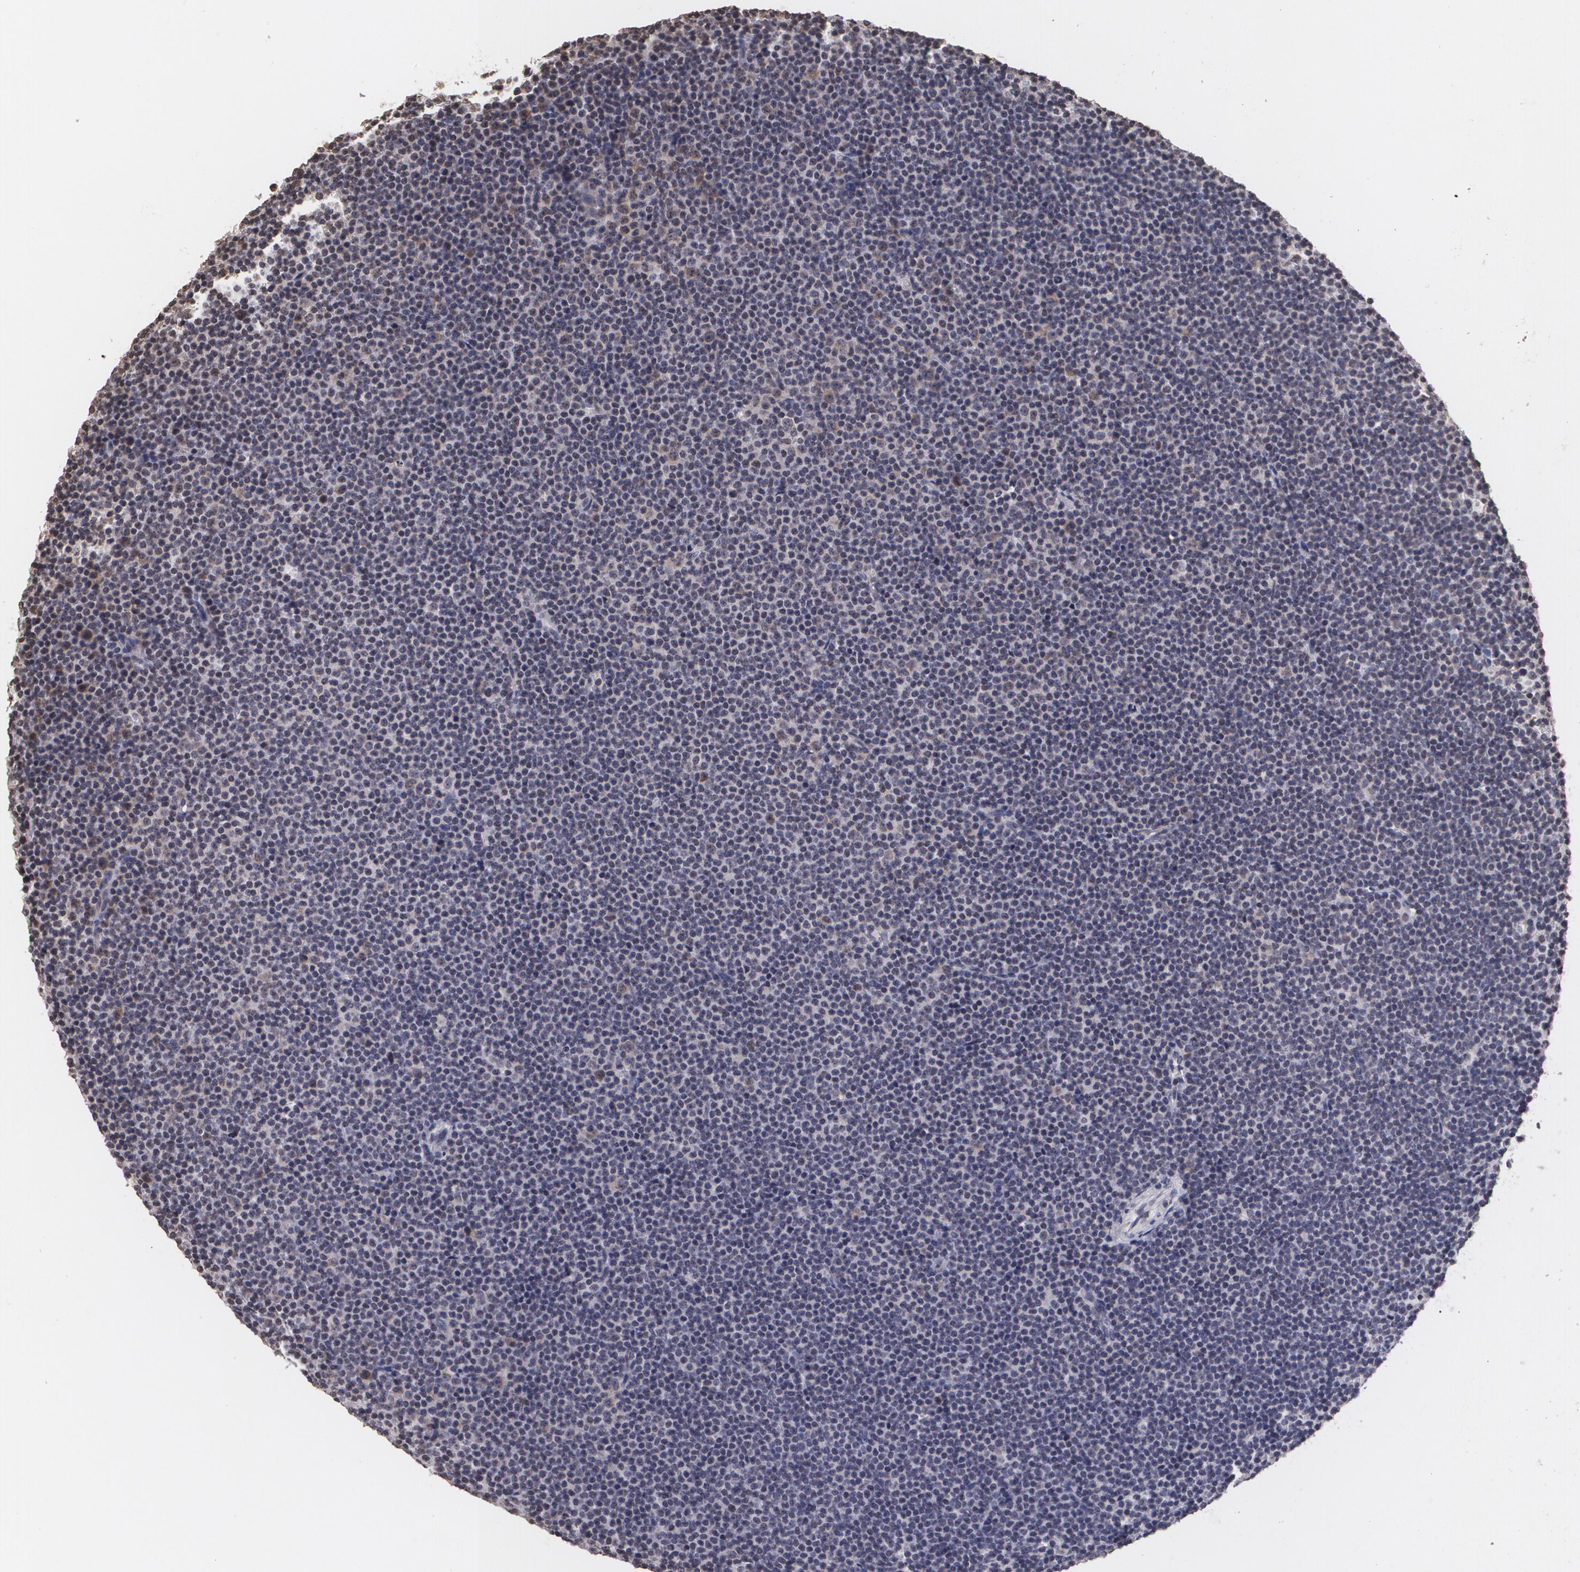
{"staining": {"intensity": "negative", "quantity": "none", "location": "none"}, "tissue": "lymphoma", "cell_type": "Tumor cells", "image_type": "cancer", "snomed": [{"axis": "morphology", "description": "Malignant lymphoma, non-Hodgkin's type, Low grade"}, {"axis": "topography", "description": "Lymph node"}], "caption": "DAB (3,3'-diaminobenzidine) immunohistochemical staining of malignant lymphoma, non-Hodgkin's type (low-grade) demonstrates no significant expression in tumor cells.", "gene": "THRB", "patient": {"sex": "female", "age": 69}}